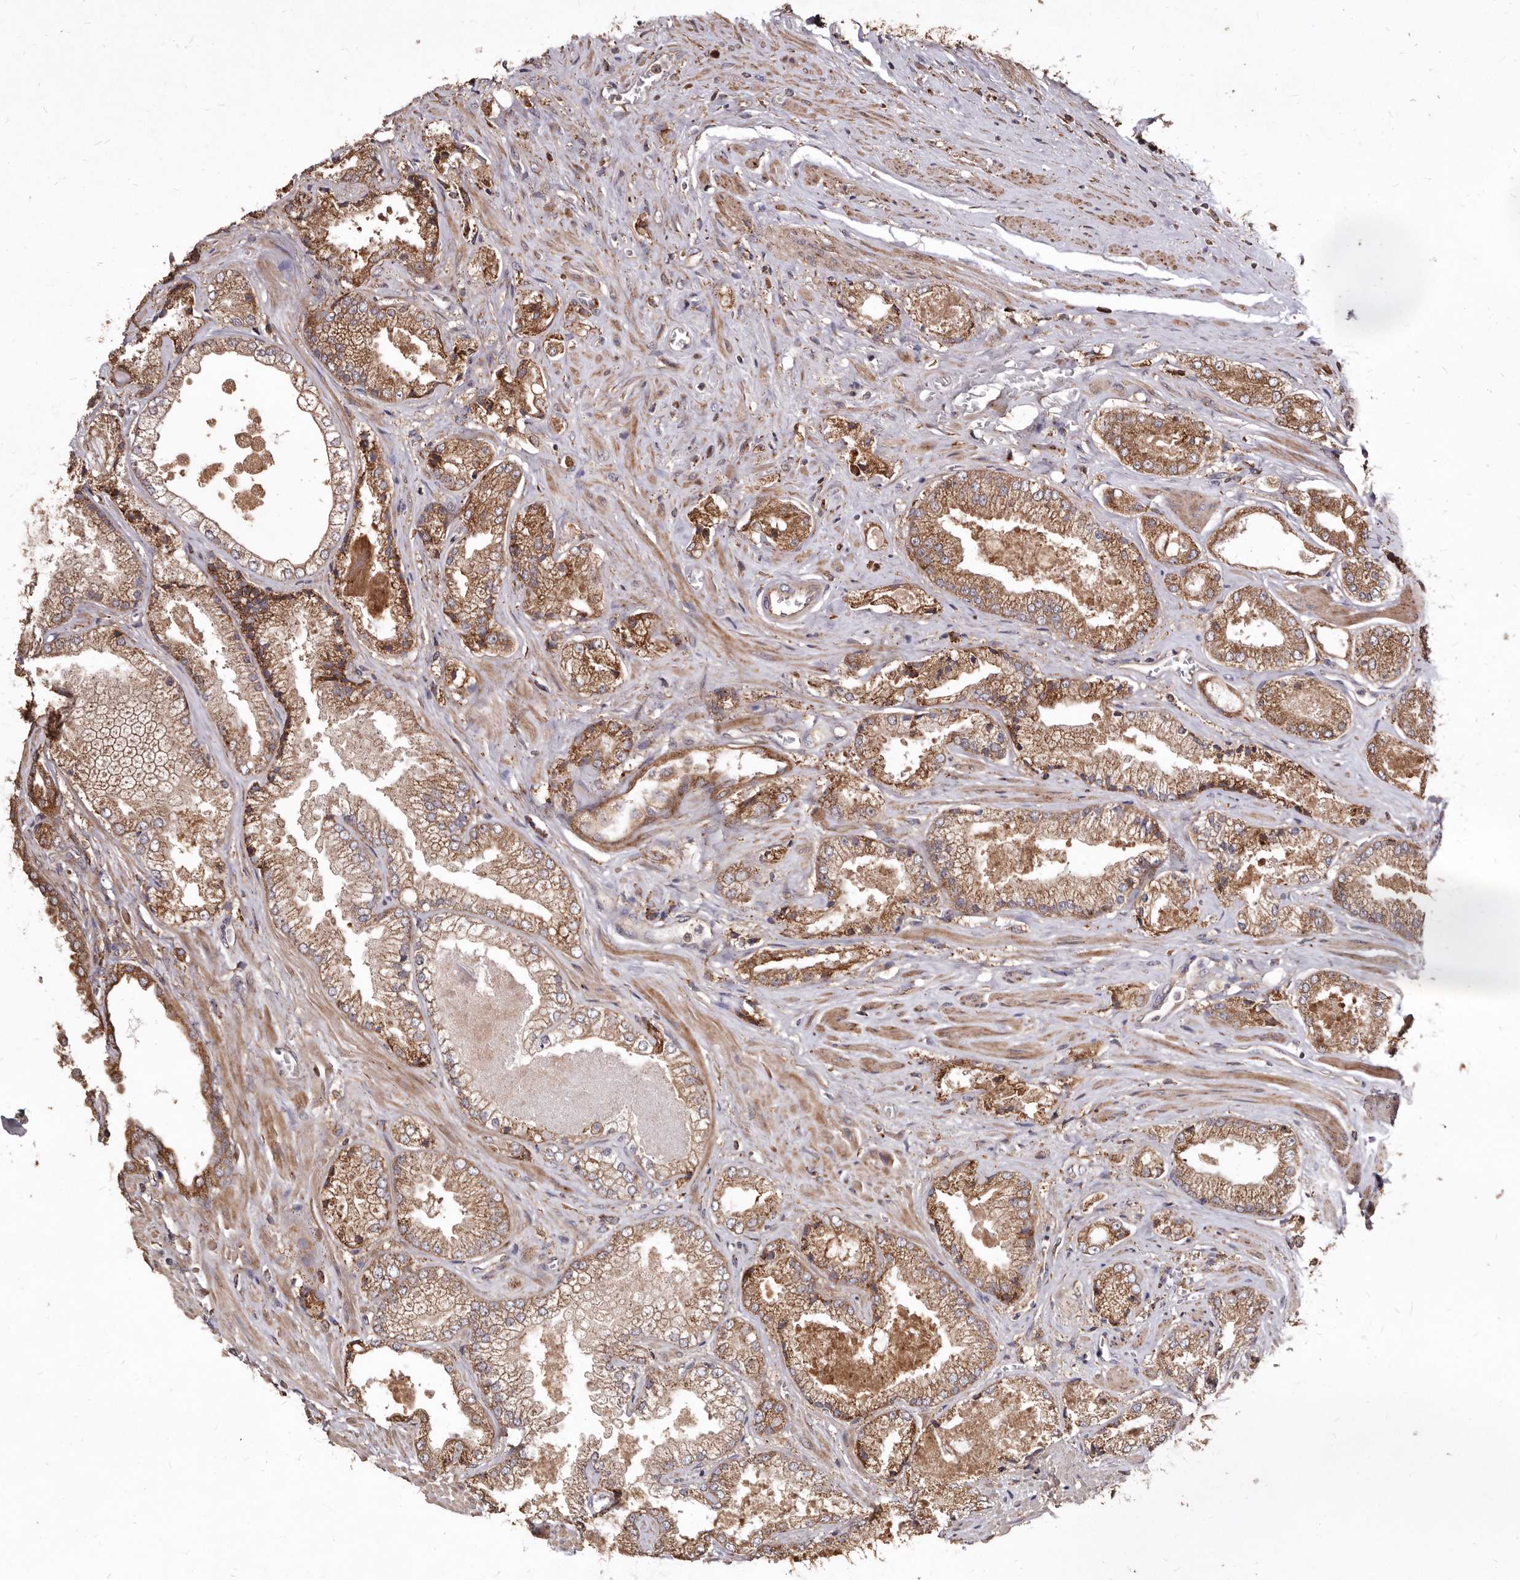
{"staining": {"intensity": "moderate", "quantity": ">75%", "location": "cytoplasmic/membranous"}, "tissue": "prostate cancer", "cell_type": "Tumor cells", "image_type": "cancer", "snomed": [{"axis": "morphology", "description": "Adenocarcinoma, High grade"}, {"axis": "topography", "description": "Prostate"}], "caption": "This image shows immunohistochemistry staining of prostate cancer, with medium moderate cytoplasmic/membranous positivity in approximately >75% of tumor cells.", "gene": "STEAP2", "patient": {"sex": "male", "age": 58}}